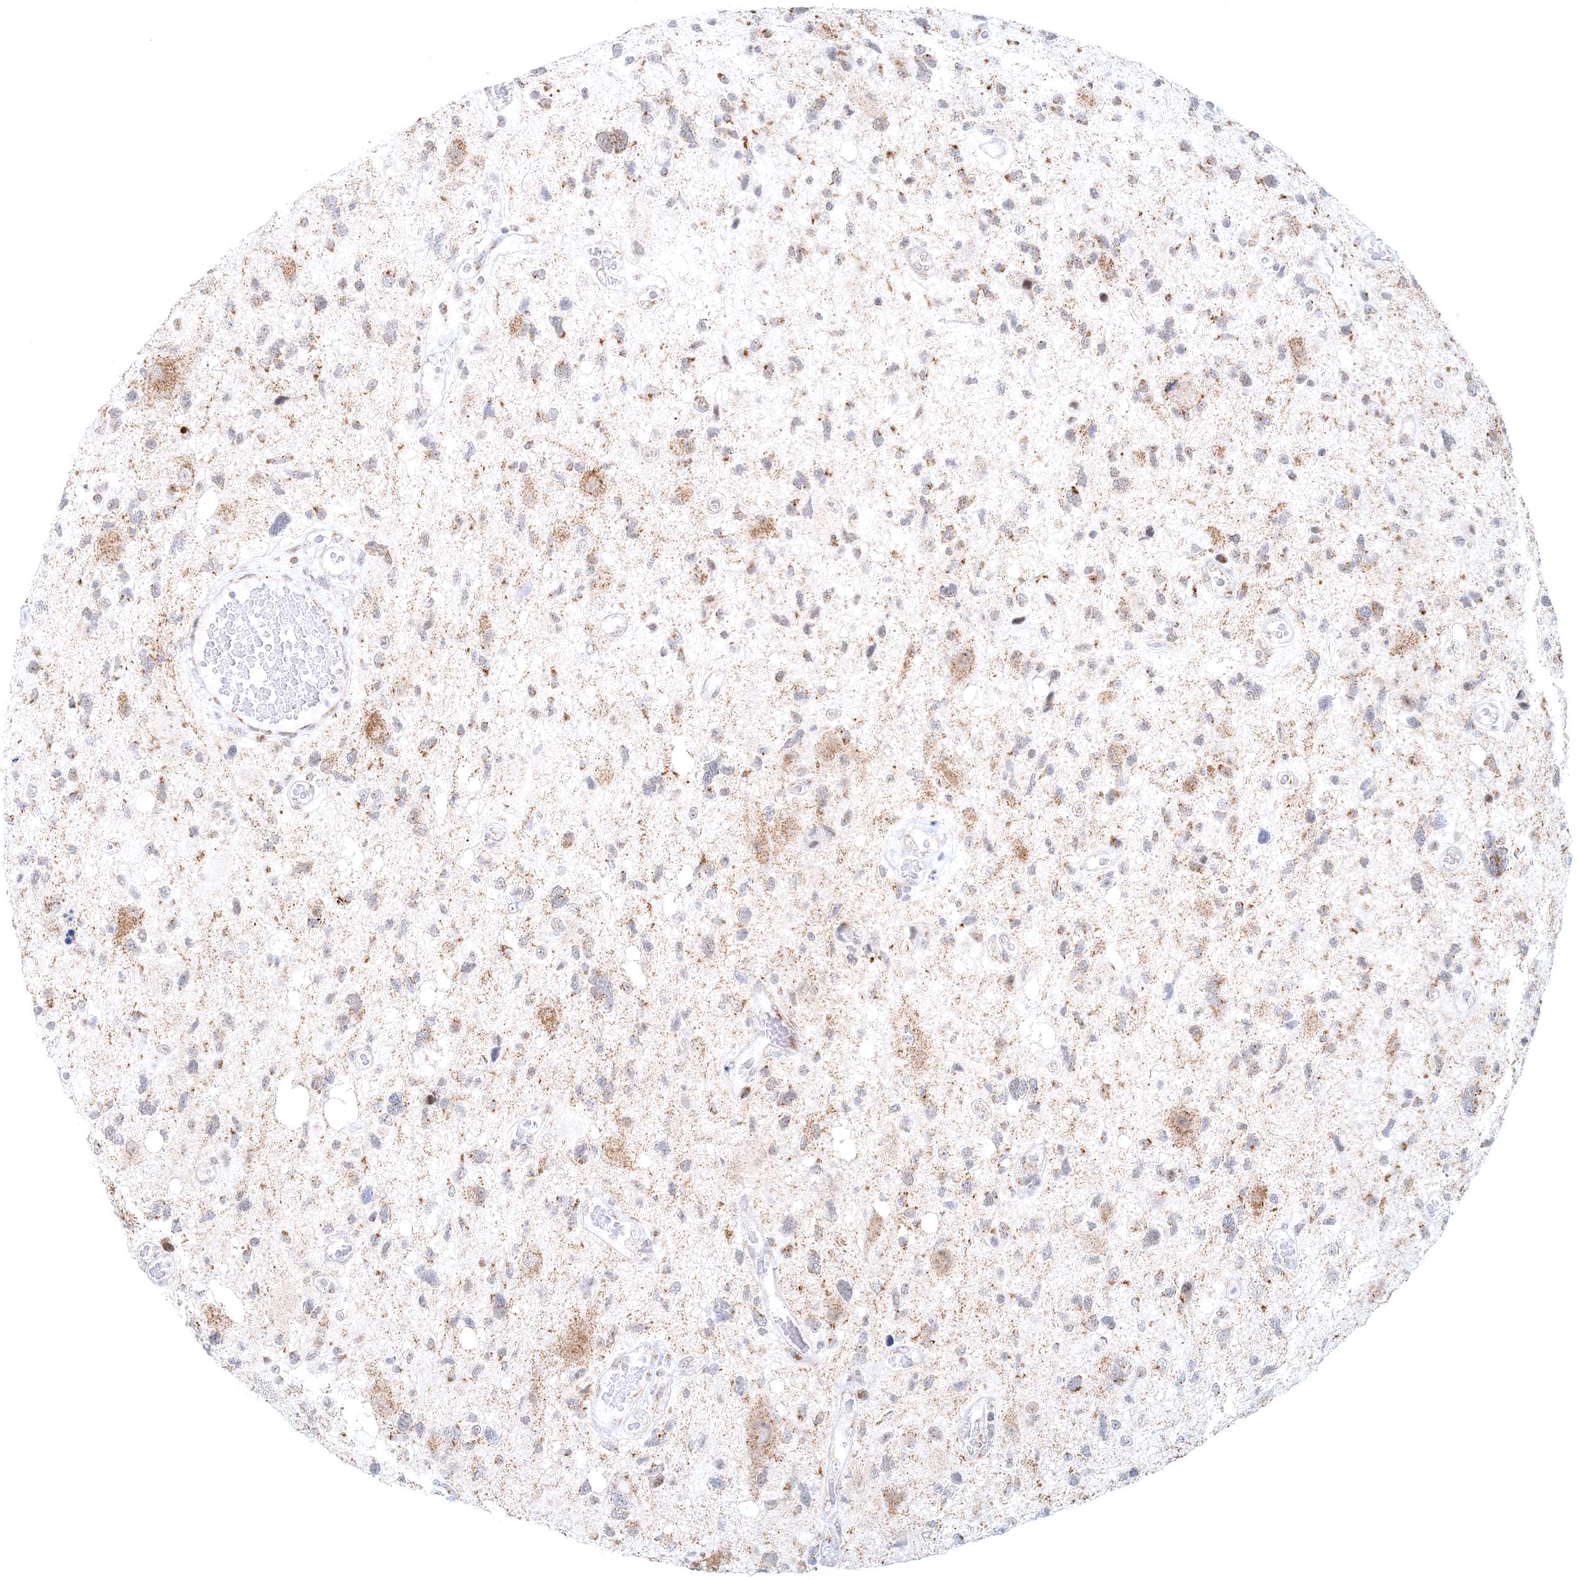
{"staining": {"intensity": "weak", "quantity": "25%-75%", "location": "cytoplasmic/membranous"}, "tissue": "glioma", "cell_type": "Tumor cells", "image_type": "cancer", "snomed": [{"axis": "morphology", "description": "Glioma, malignant, High grade"}, {"axis": "topography", "description": "Brain"}], "caption": "Human malignant glioma (high-grade) stained for a protein (brown) exhibits weak cytoplasmic/membranous positive staining in about 25%-75% of tumor cells.", "gene": "RNF150", "patient": {"sex": "male", "age": 33}}